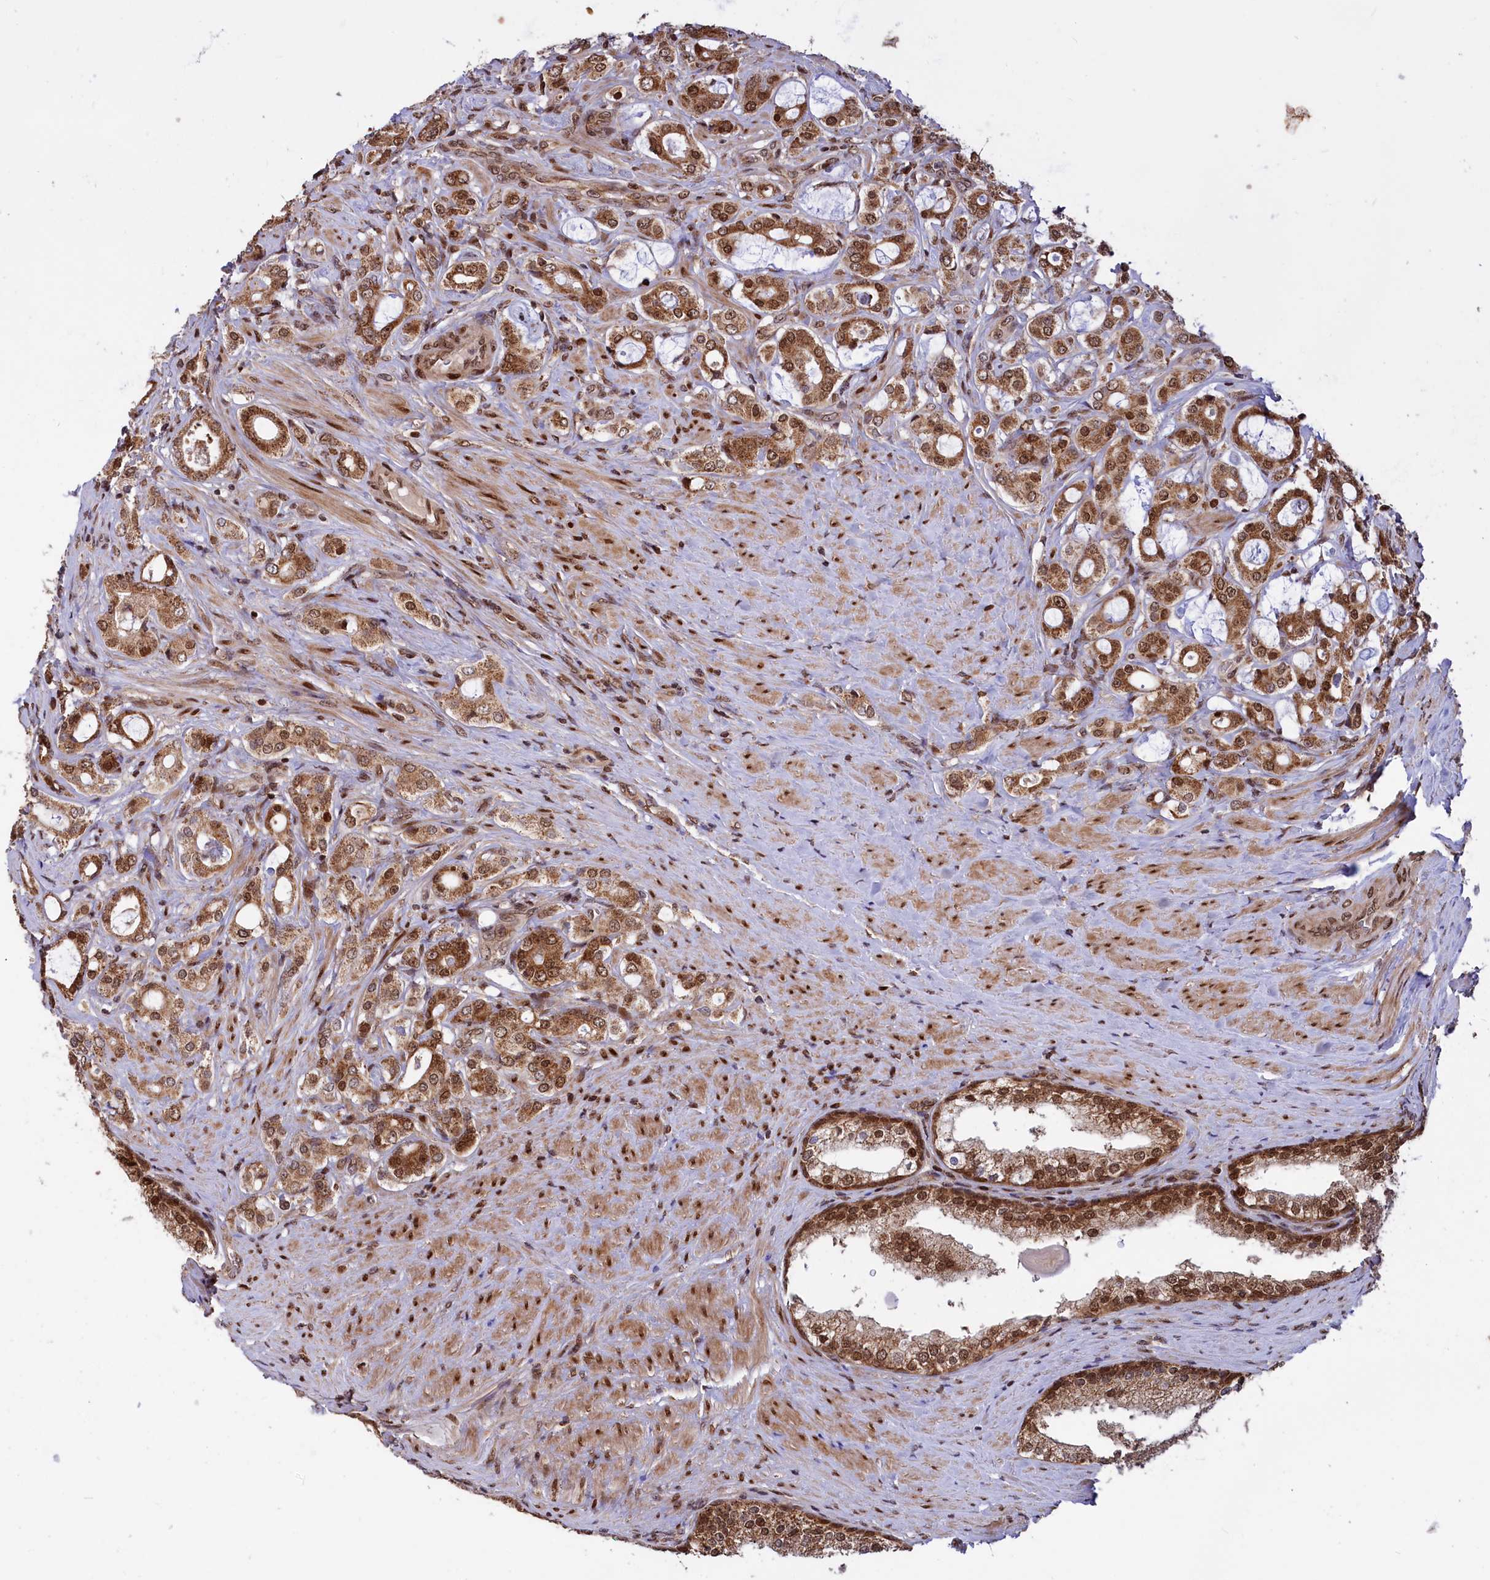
{"staining": {"intensity": "moderate", "quantity": ">75%", "location": "cytoplasmic/membranous,nuclear"}, "tissue": "prostate cancer", "cell_type": "Tumor cells", "image_type": "cancer", "snomed": [{"axis": "morphology", "description": "Adenocarcinoma, High grade"}, {"axis": "topography", "description": "Prostate"}], "caption": "This micrograph reveals immunohistochemistry (IHC) staining of adenocarcinoma (high-grade) (prostate), with medium moderate cytoplasmic/membranous and nuclear expression in about >75% of tumor cells.", "gene": "PHC3", "patient": {"sex": "male", "age": 63}}